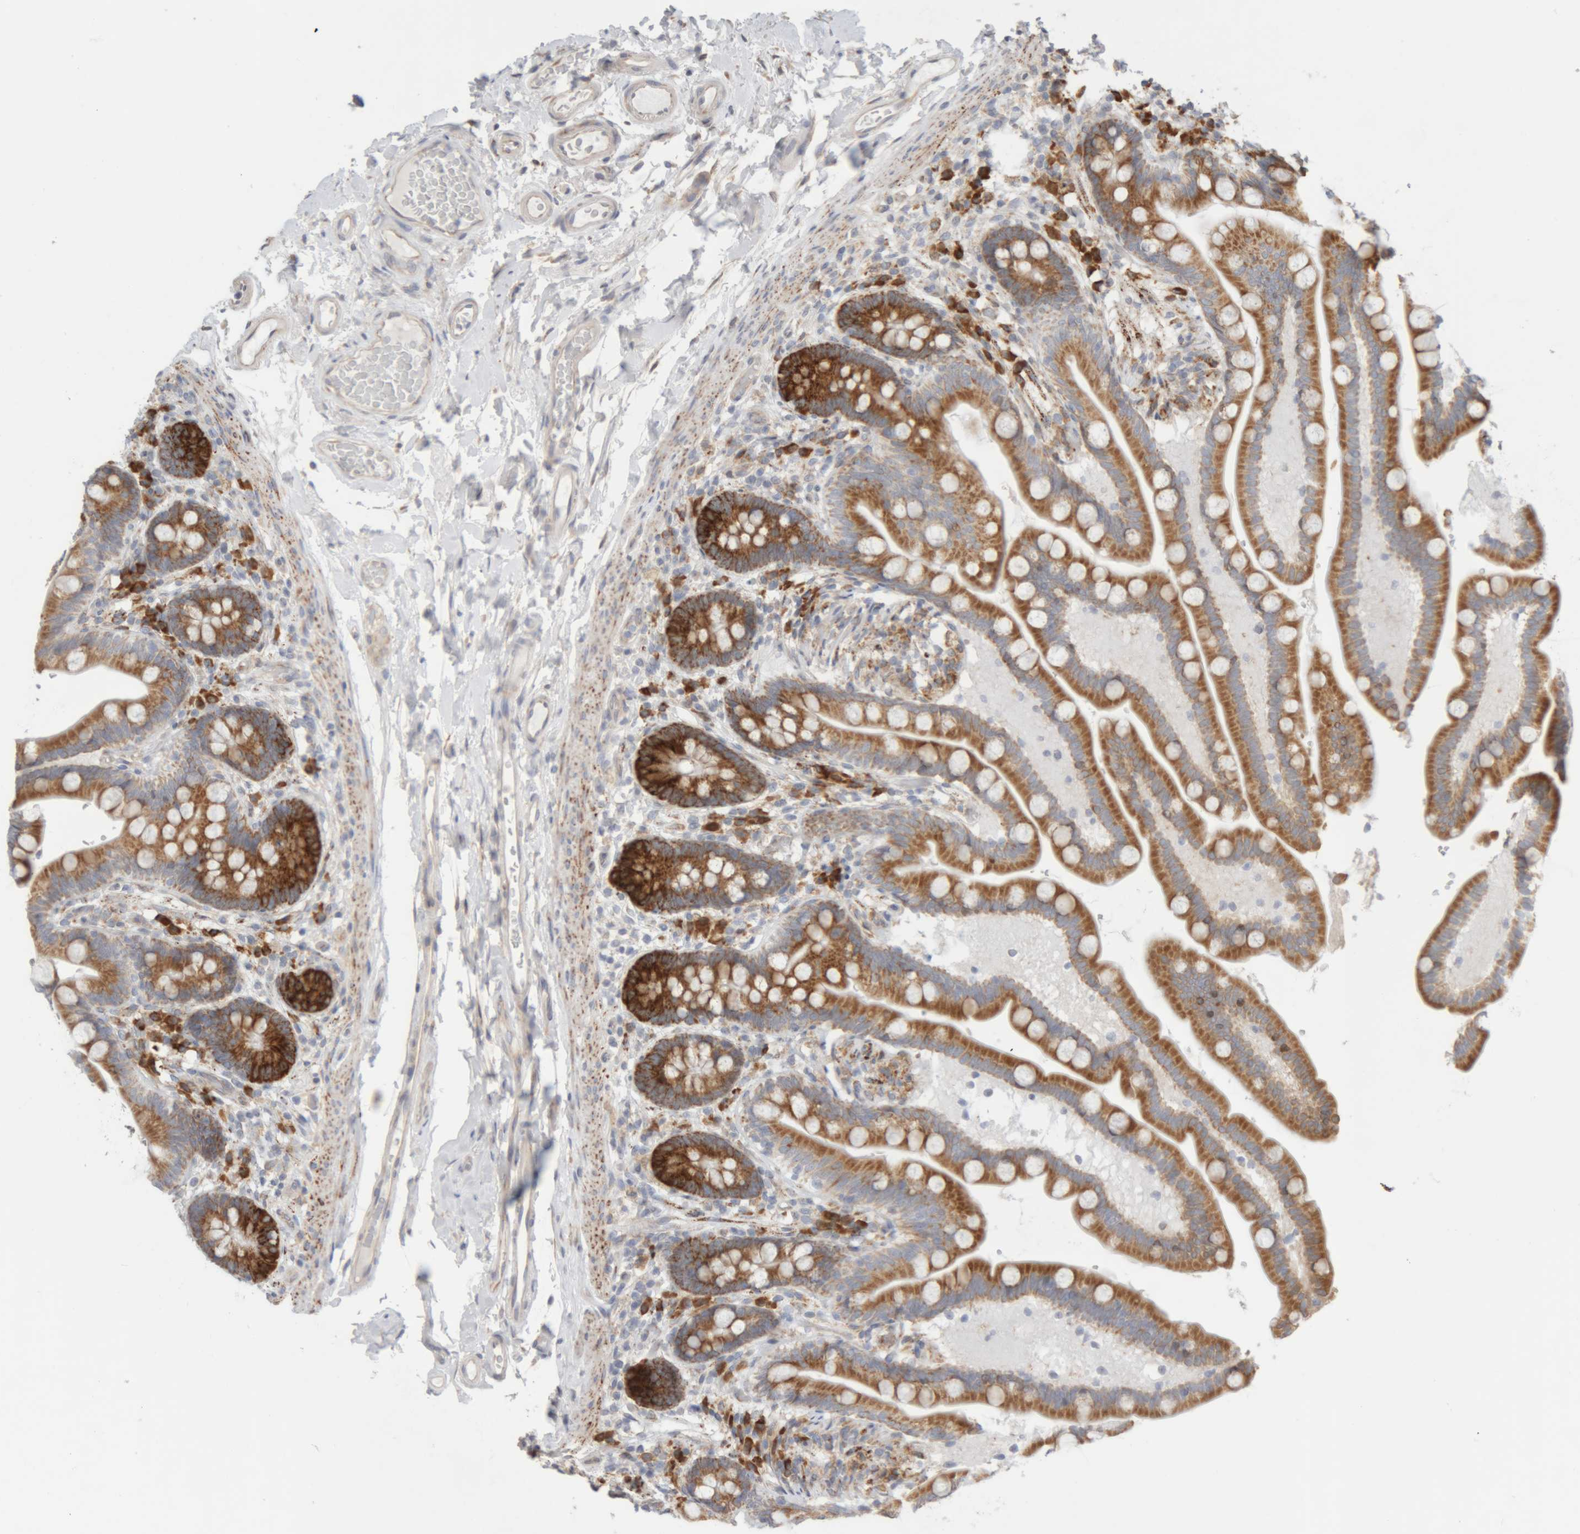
{"staining": {"intensity": "weak", "quantity": ">75%", "location": "cytoplasmic/membranous"}, "tissue": "colon", "cell_type": "Endothelial cells", "image_type": "normal", "snomed": [{"axis": "morphology", "description": "Normal tissue, NOS"}, {"axis": "topography", "description": "Smooth muscle"}, {"axis": "topography", "description": "Colon"}], "caption": "Colon stained with a brown dye shows weak cytoplasmic/membranous positive expression in approximately >75% of endothelial cells.", "gene": "RPN2", "patient": {"sex": "male", "age": 73}}